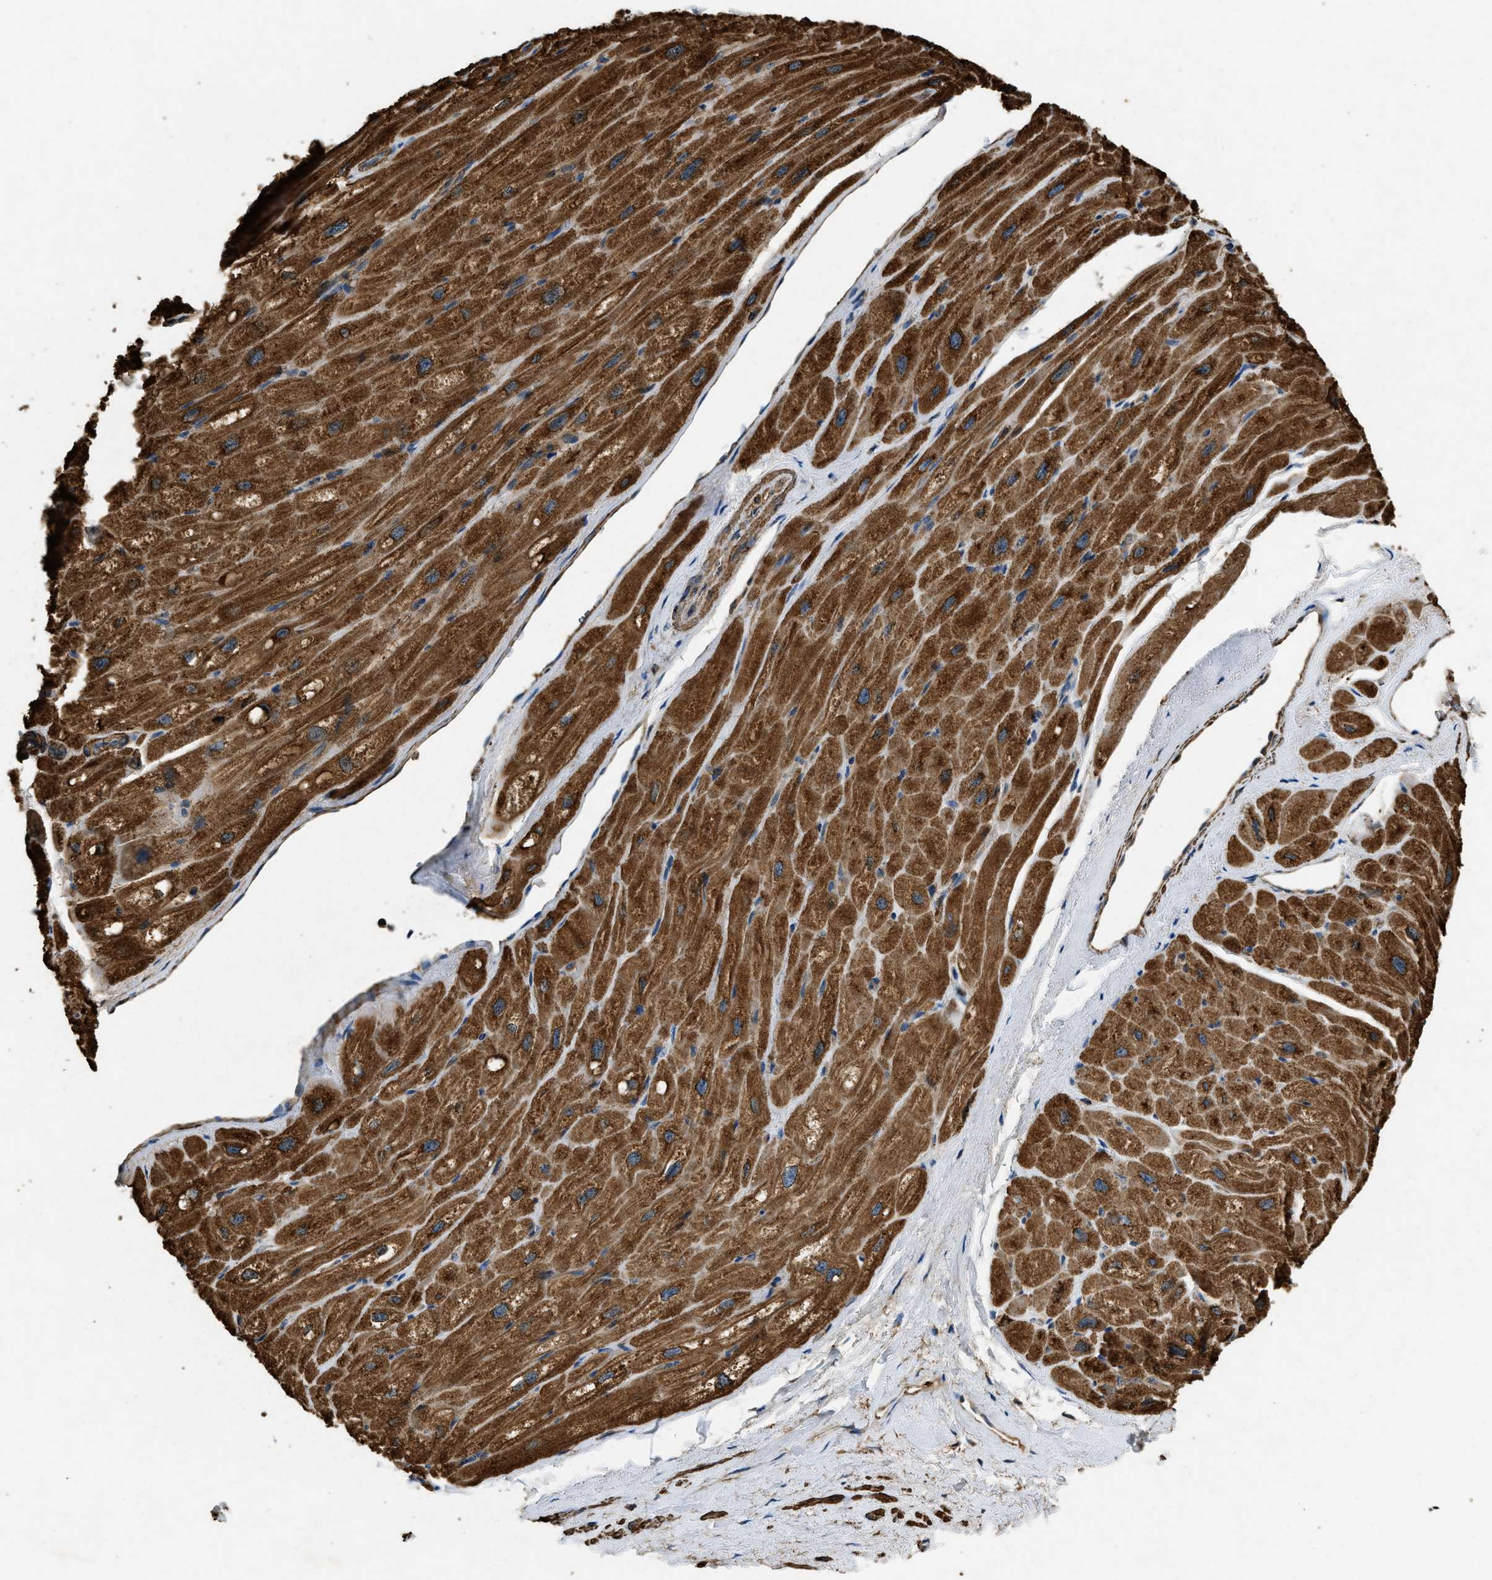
{"staining": {"intensity": "strong", "quantity": ">75%", "location": "cytoplasmic/membranous"}, "tissue": "heart muscle", "cell_type": "Cardiomyocytes", "image_type": "normal", "snomed": [{"axis": "morphology", "description": "Normal tissue, NOS"}, {"axis": "topography", "description": "Heart"}], "caption": "This image displays IHC staining of normal human heart muscle, with high strong cytoplasmic/membranous expression in approximately >75% of cardiomyocytes.", "gene": "YARS1", "patient": {"sex": "male", "age": 49}}